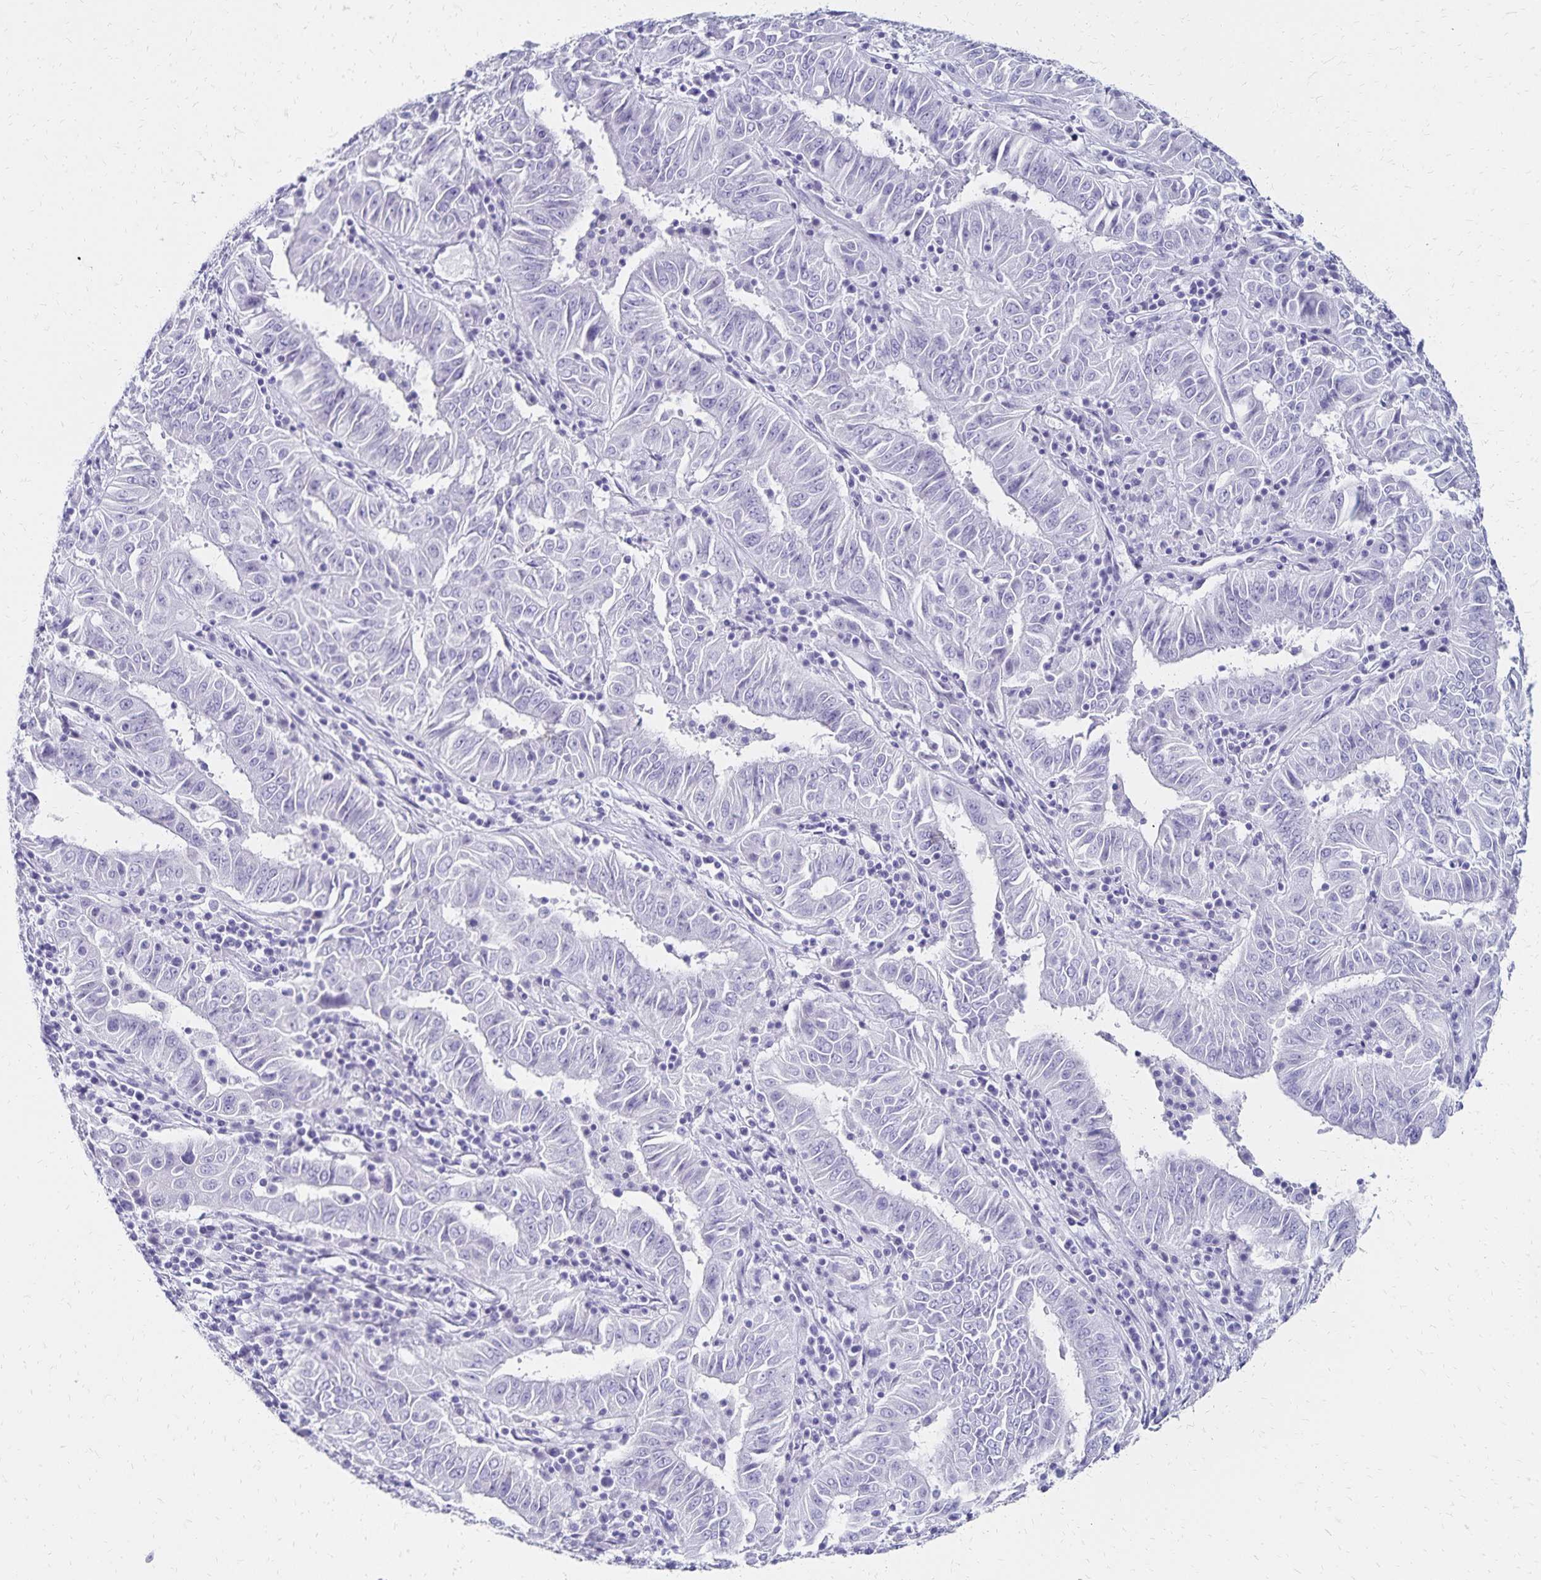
{"staining": {"intensity": "negative", "quantity": "none", "location": "none"}, "tissue": "pancreatic cancer", "cell_type": "Tumor cells", "image_type": "cancer", "snomed": [{"axis": "morphology", "description": "Adenocarcinoma, NOS"}, {"axis": "topography", "description": "Pancreas"}], "caption": "A high-resolution micrograph shows immunohistochemistry (IHC) staining of pancreatic cancer (adenocarcinoma), which demonstrates no significant expression in tumor cells.", "gene": "GIP", "patient": {"sex": "male", "age": 63}}